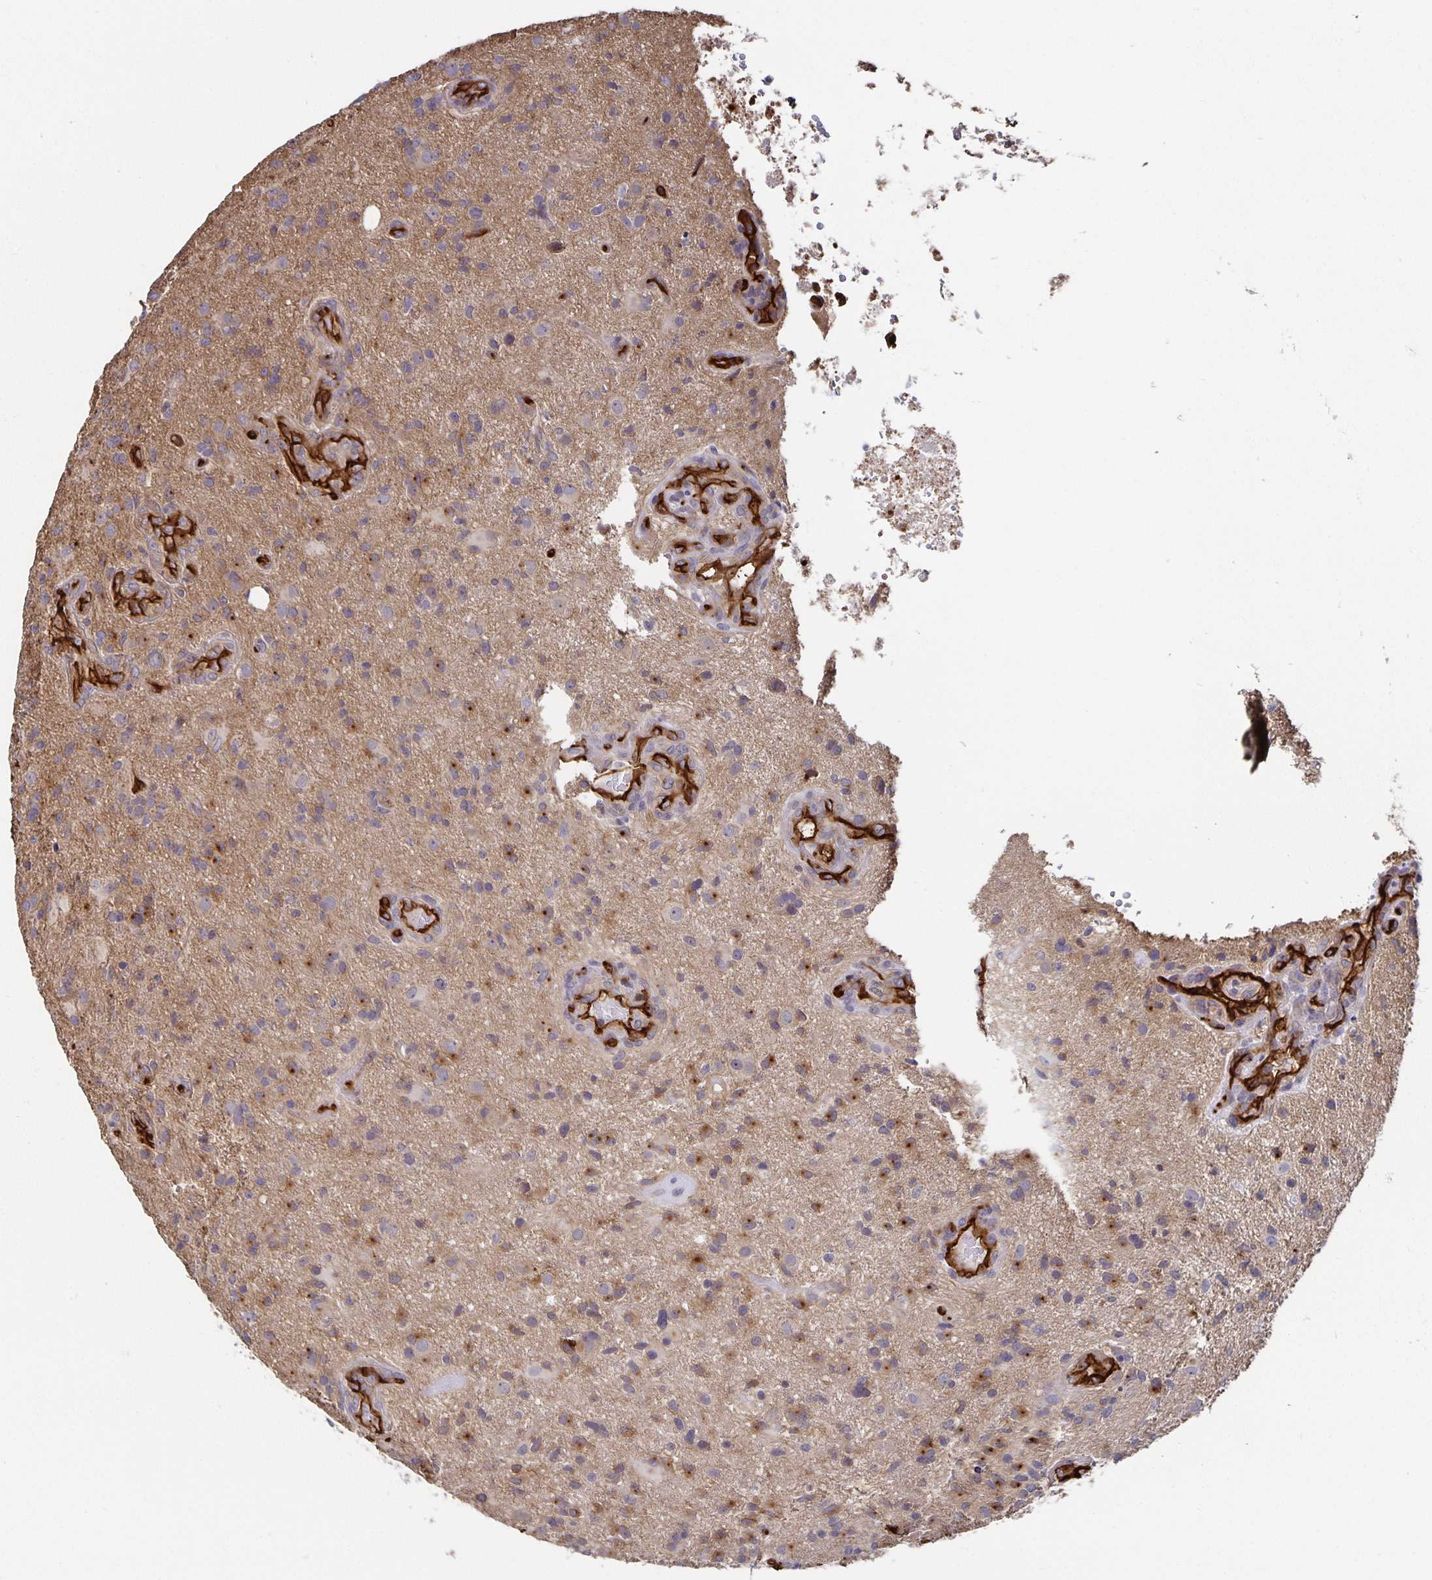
{"staining": {"intensity": "strong", "quantity": "25%-75%", "location": "cytoplasmic/membranous"}, "tissue": "glioma", "cell_type": "Tumor cells", "image_type": "cancer", "snomed": [{"axis": "morphology", "description": "Glioma, malignant, High grade"}, {"axis": "topography", "description": "Brain"}], "caption": "Tumor cells demonstrate strong cytoplasmic/membranous positivity in about 25%-75% of cells in high-grade glioma (malignant).", "gene": "PODXL", "patient": {"sex": "male", "age": 55}}